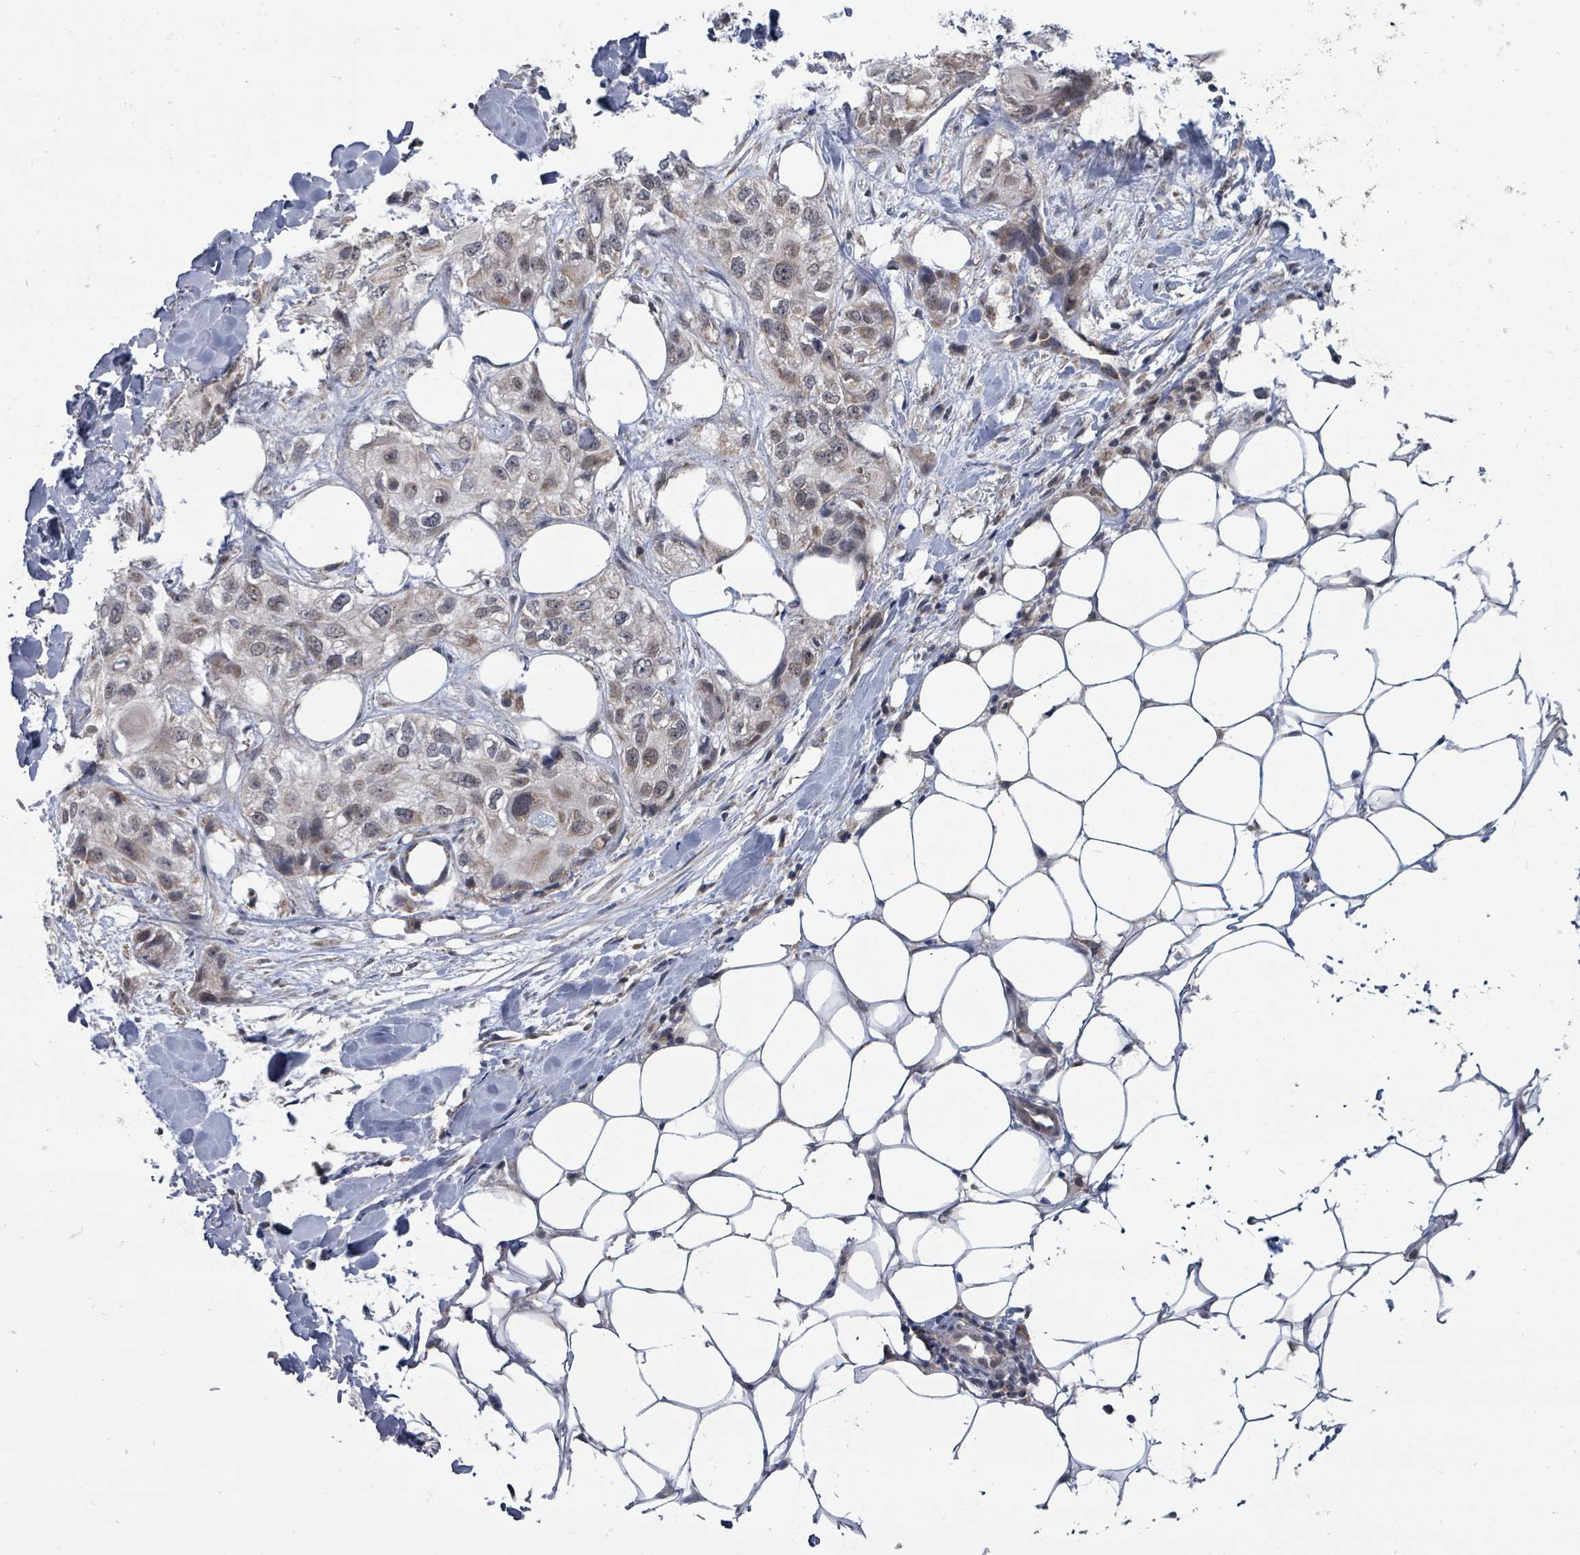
{"staining": {"intensity": "weak", "quantity": ">75%", "location": "cytoplasmic/membranous"}, "tissue": "skin cancer", "cell_type": "Tumor cells", "image_type": "cancer", "snomed": [{"axis": "morphology", "description": "Normal tissue, NOS"}, {"axis": "morphology", "description": "Squamous cell carcinoma, NOS"}, {"axis": "topography", "description": "Skin"}], "caption": "High-power microscopy captured an immunohistochemistry micrograph of skin cancer, revealing weak cytoplasmic/membranous staining in approximately >75% of tumor cells. (IHC, brightfield microscopy, high magnification).", "gene": "MAGOHB", "patient": {"sex": "male", "age": 72}}